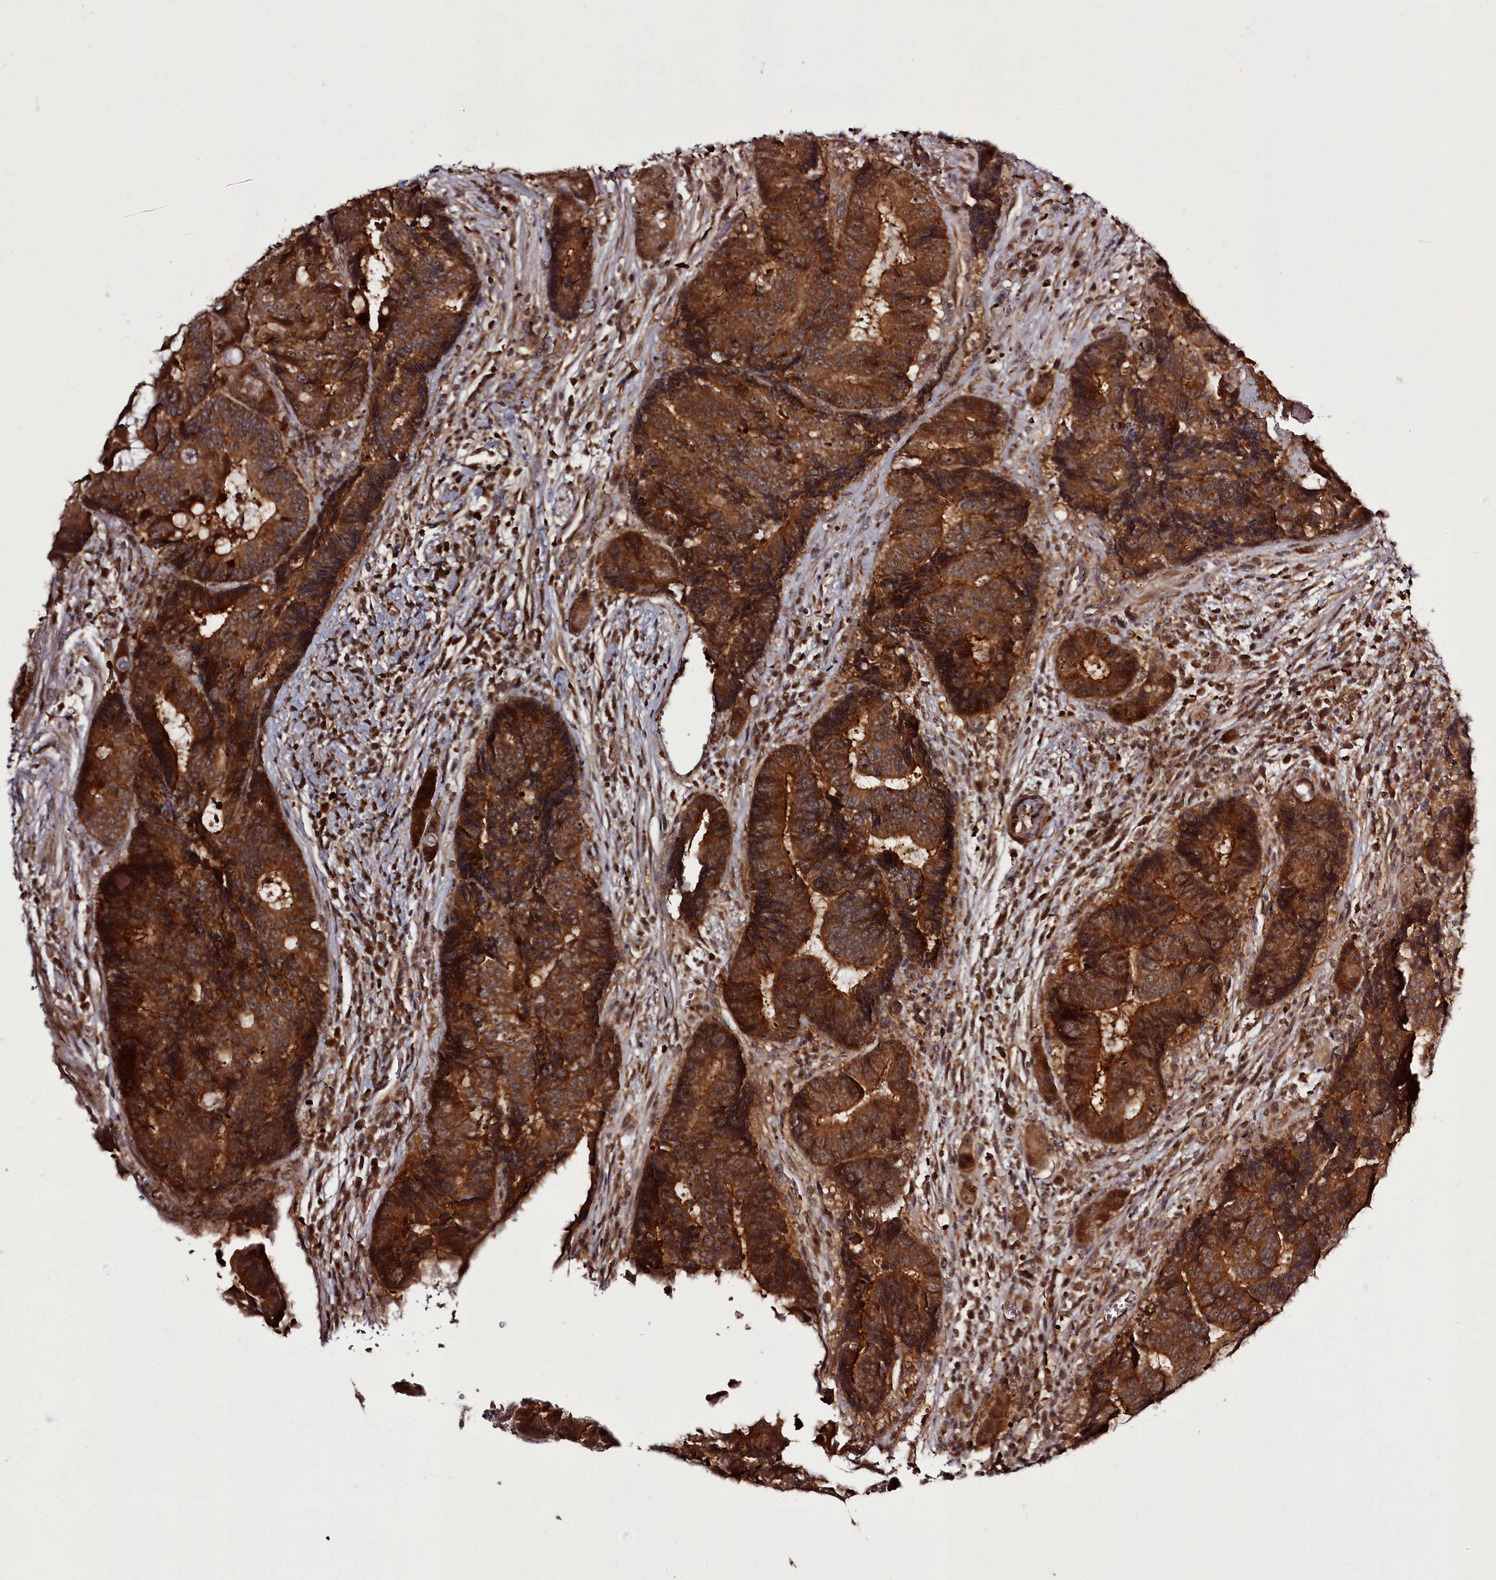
{"staining": {"intensity": "strong", "quantity": ">75%", "location": "cytoplasmic/membranous"}, "tissue": "colorectal cancer", "cell_type": "Tumor cells", "image_type": "cancer", "snomed": [{"axis": "morphology", "description": "Adenocarcinoma, NOS"}, {"axis": "topography", "description": "Rectum"}], "caption": "Adenocarcinoma (colorectal) stained with a brown dye displays strong cytoplasmic/membranous positive positivity in approximately >75% of tumor cells.", "gene": "PCBP2", "patient": {"sex": "male", "age": 69}}